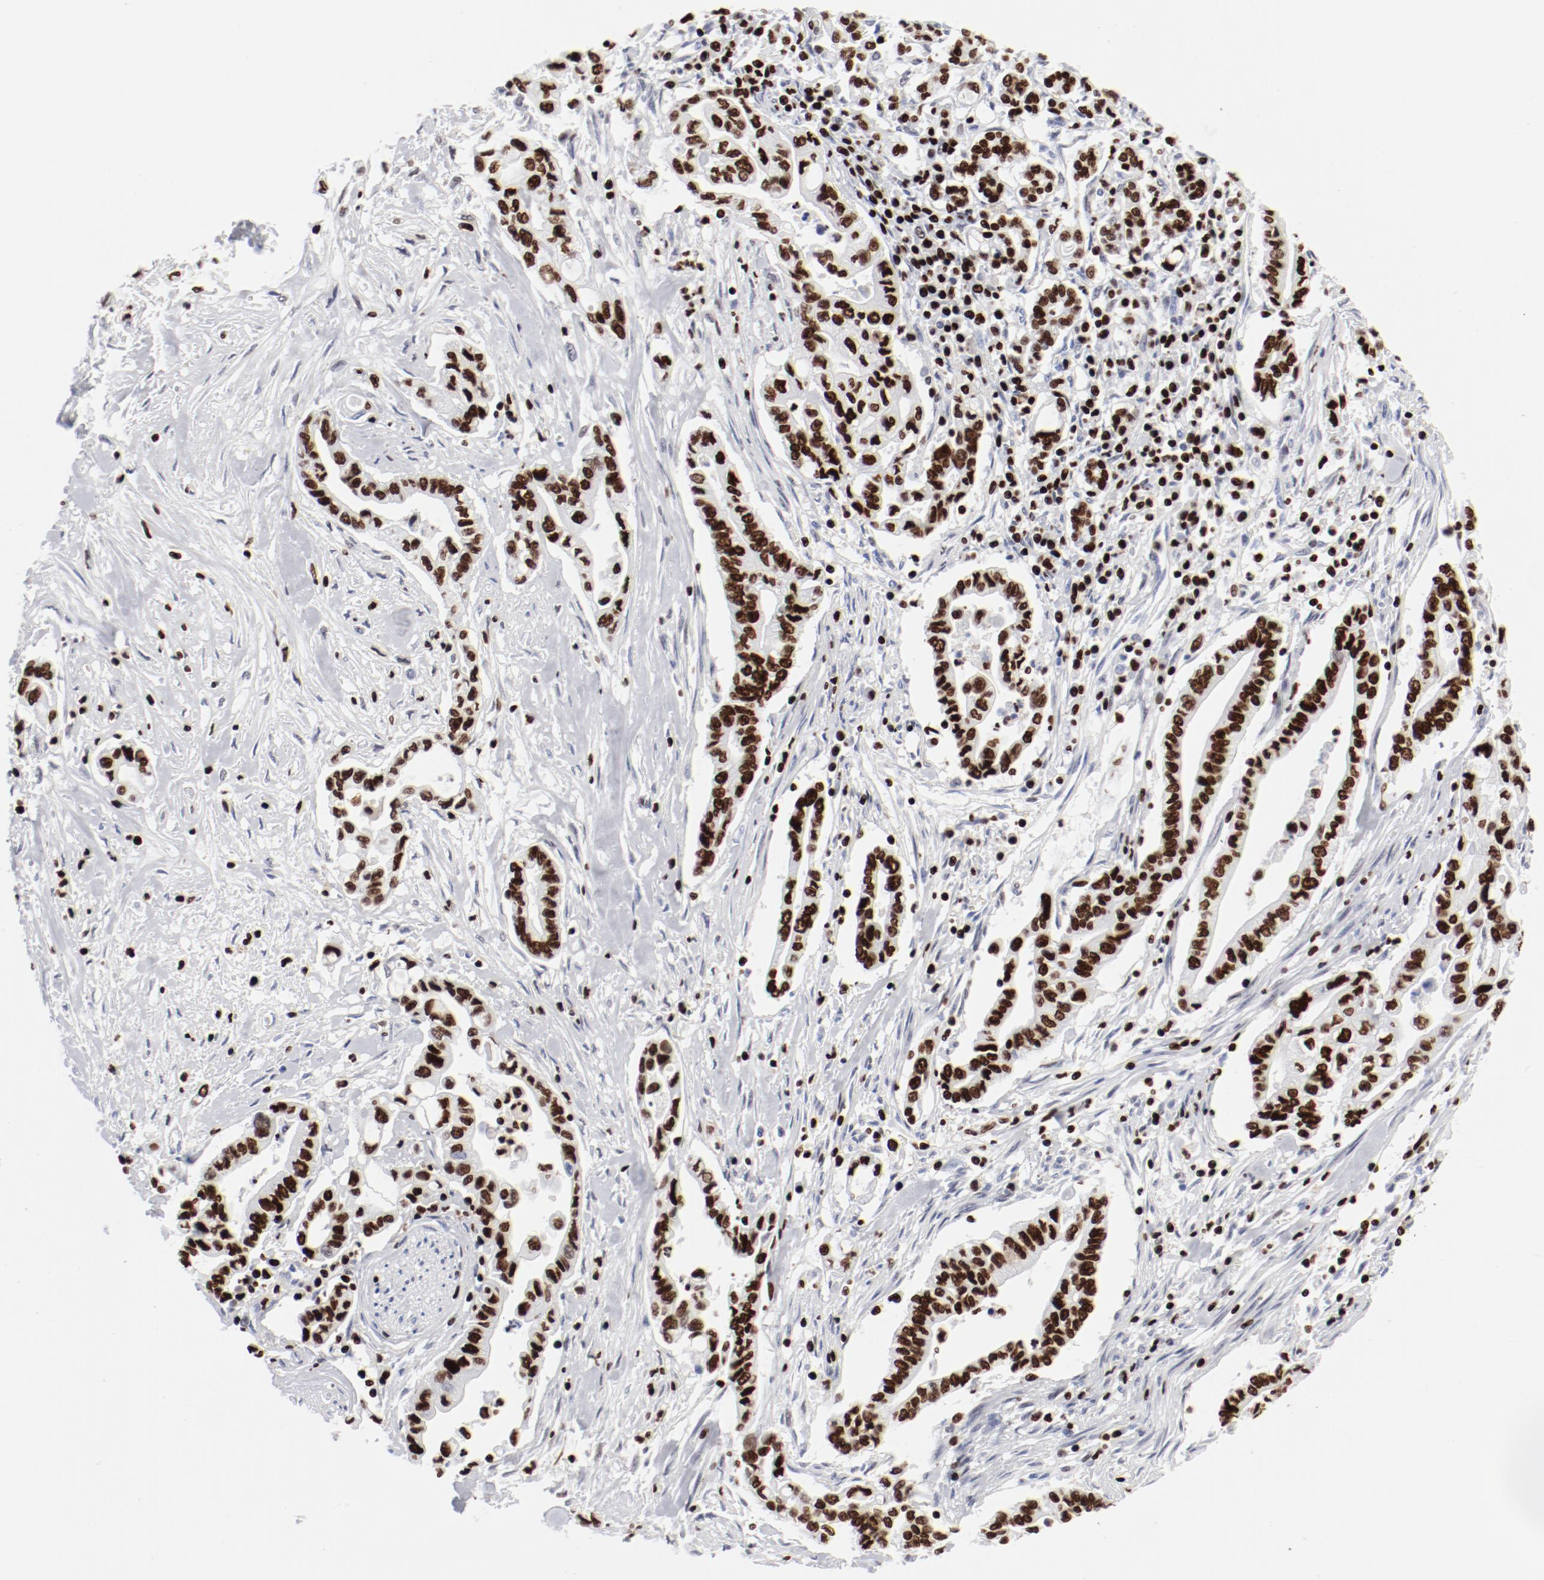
{"staining": {"intensity": "strong", "quantity": ">75%", "location": "nuclear"}, "tissue": "pancreatic cancer", "cell_type": "Tumor cells", "image_type": "cancer", "snomed": [{"axis": "morphology", "description": "Adenocarcinoma, NOS"}, {"axis": "topography", "description": "Pancreas"}], "caption": "IHC photomicrograph of pancreatic adenocarcinoma stained for a protein (brown), which exhibits high levels of strong nuclear positivity in about >75% of tumor cells.", "gene": "SMARCC2", "patient": {"sex": "female", "age": 57}}